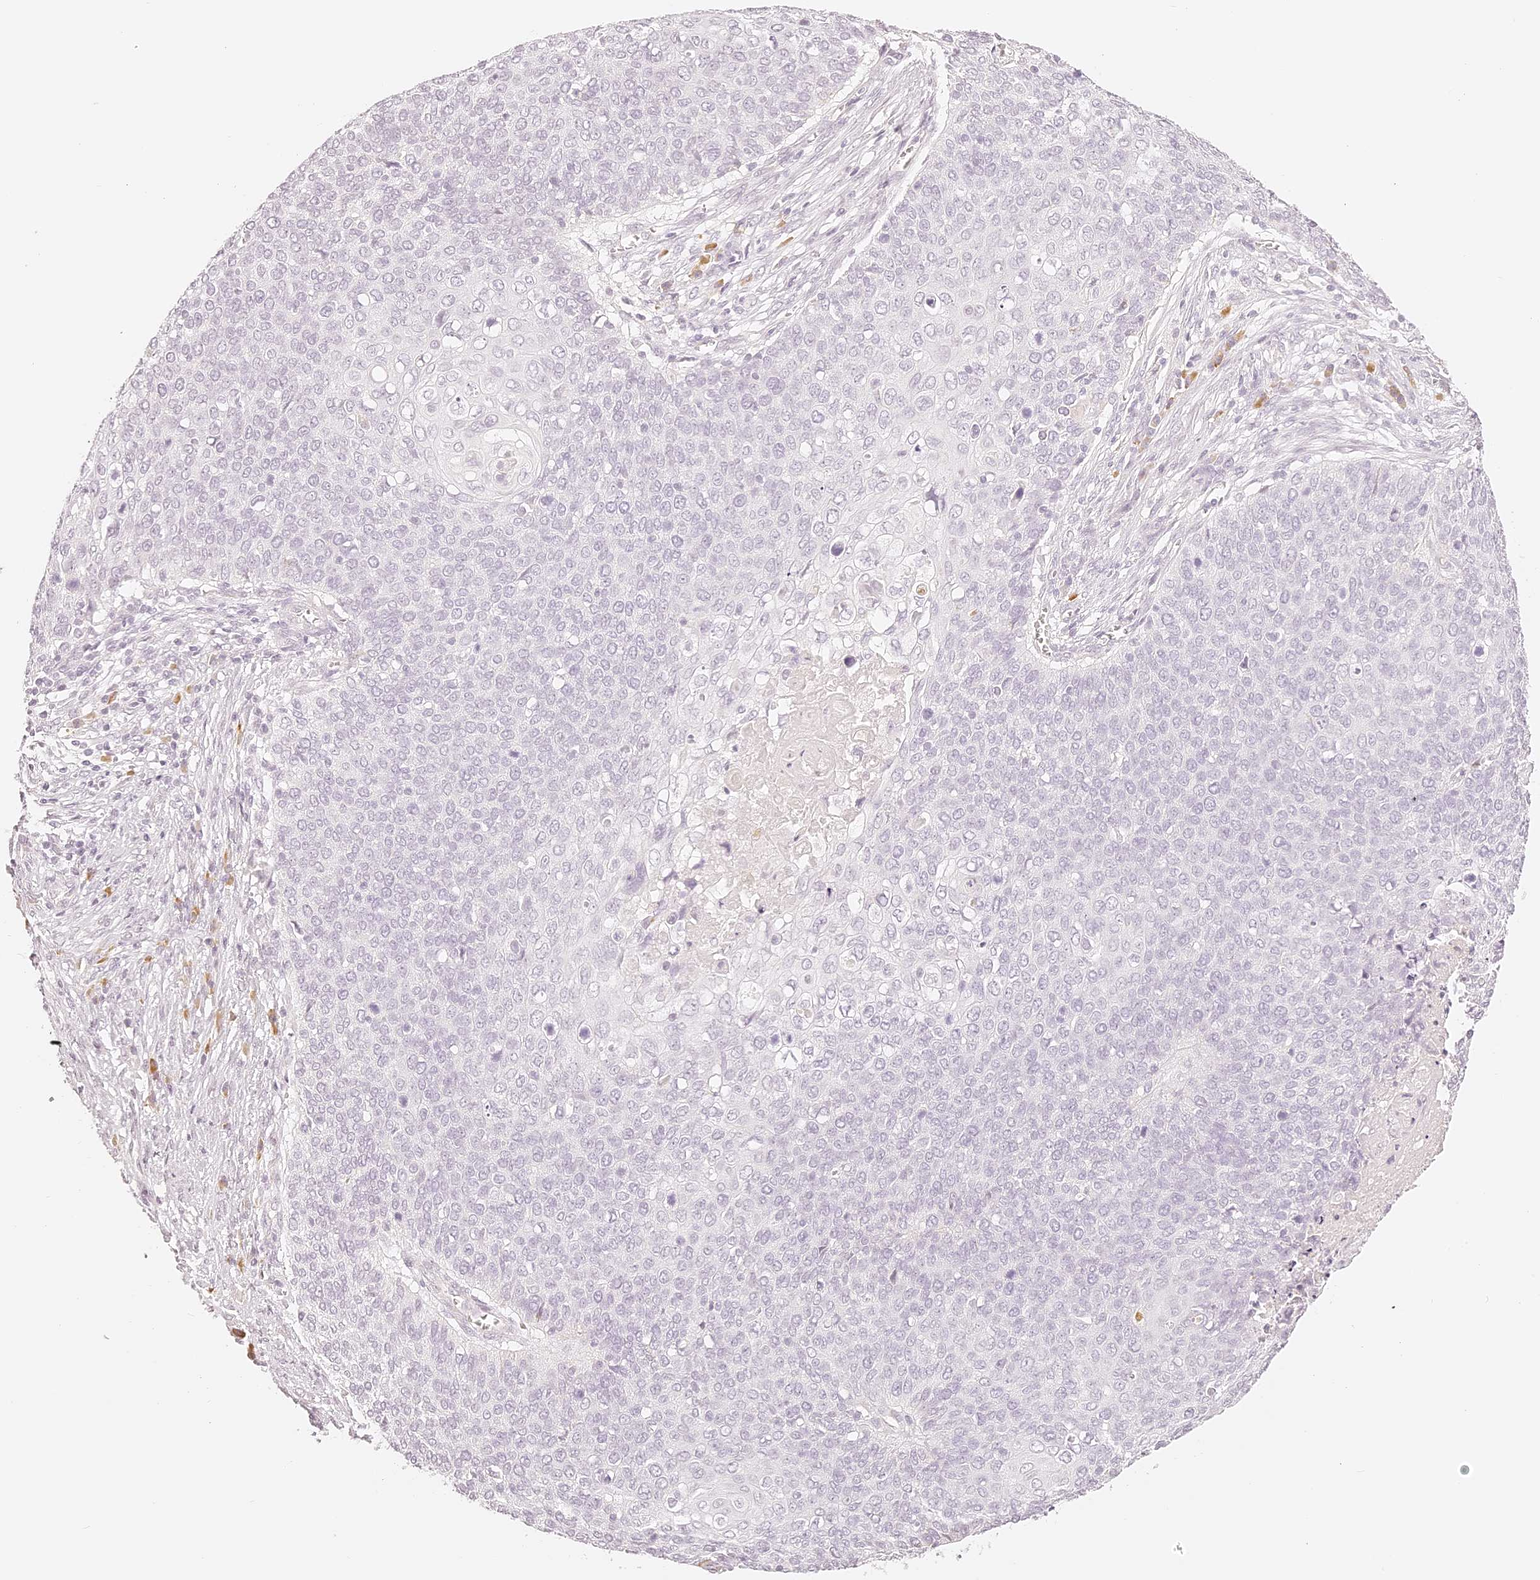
{"staining": {"intensity": "negative", "quantity": "none", "location": "none"}, "tissue": "cervical cancer", "cell_type": "Tumor cells", "image_type": "cancer", "snomed": [{"axis": "morphology", "description": "Squamous cell carcinoma, NOS"}, {"axis": "topography", "description": "Cervix"}], "caption": "Human squamous cell carcinoma (cervical) stained for a protein using immunohistochemistry reveals no positivity in tumor cells.", "gene": "TRIM45", "patient": {"sex": "female", "age": 39}}